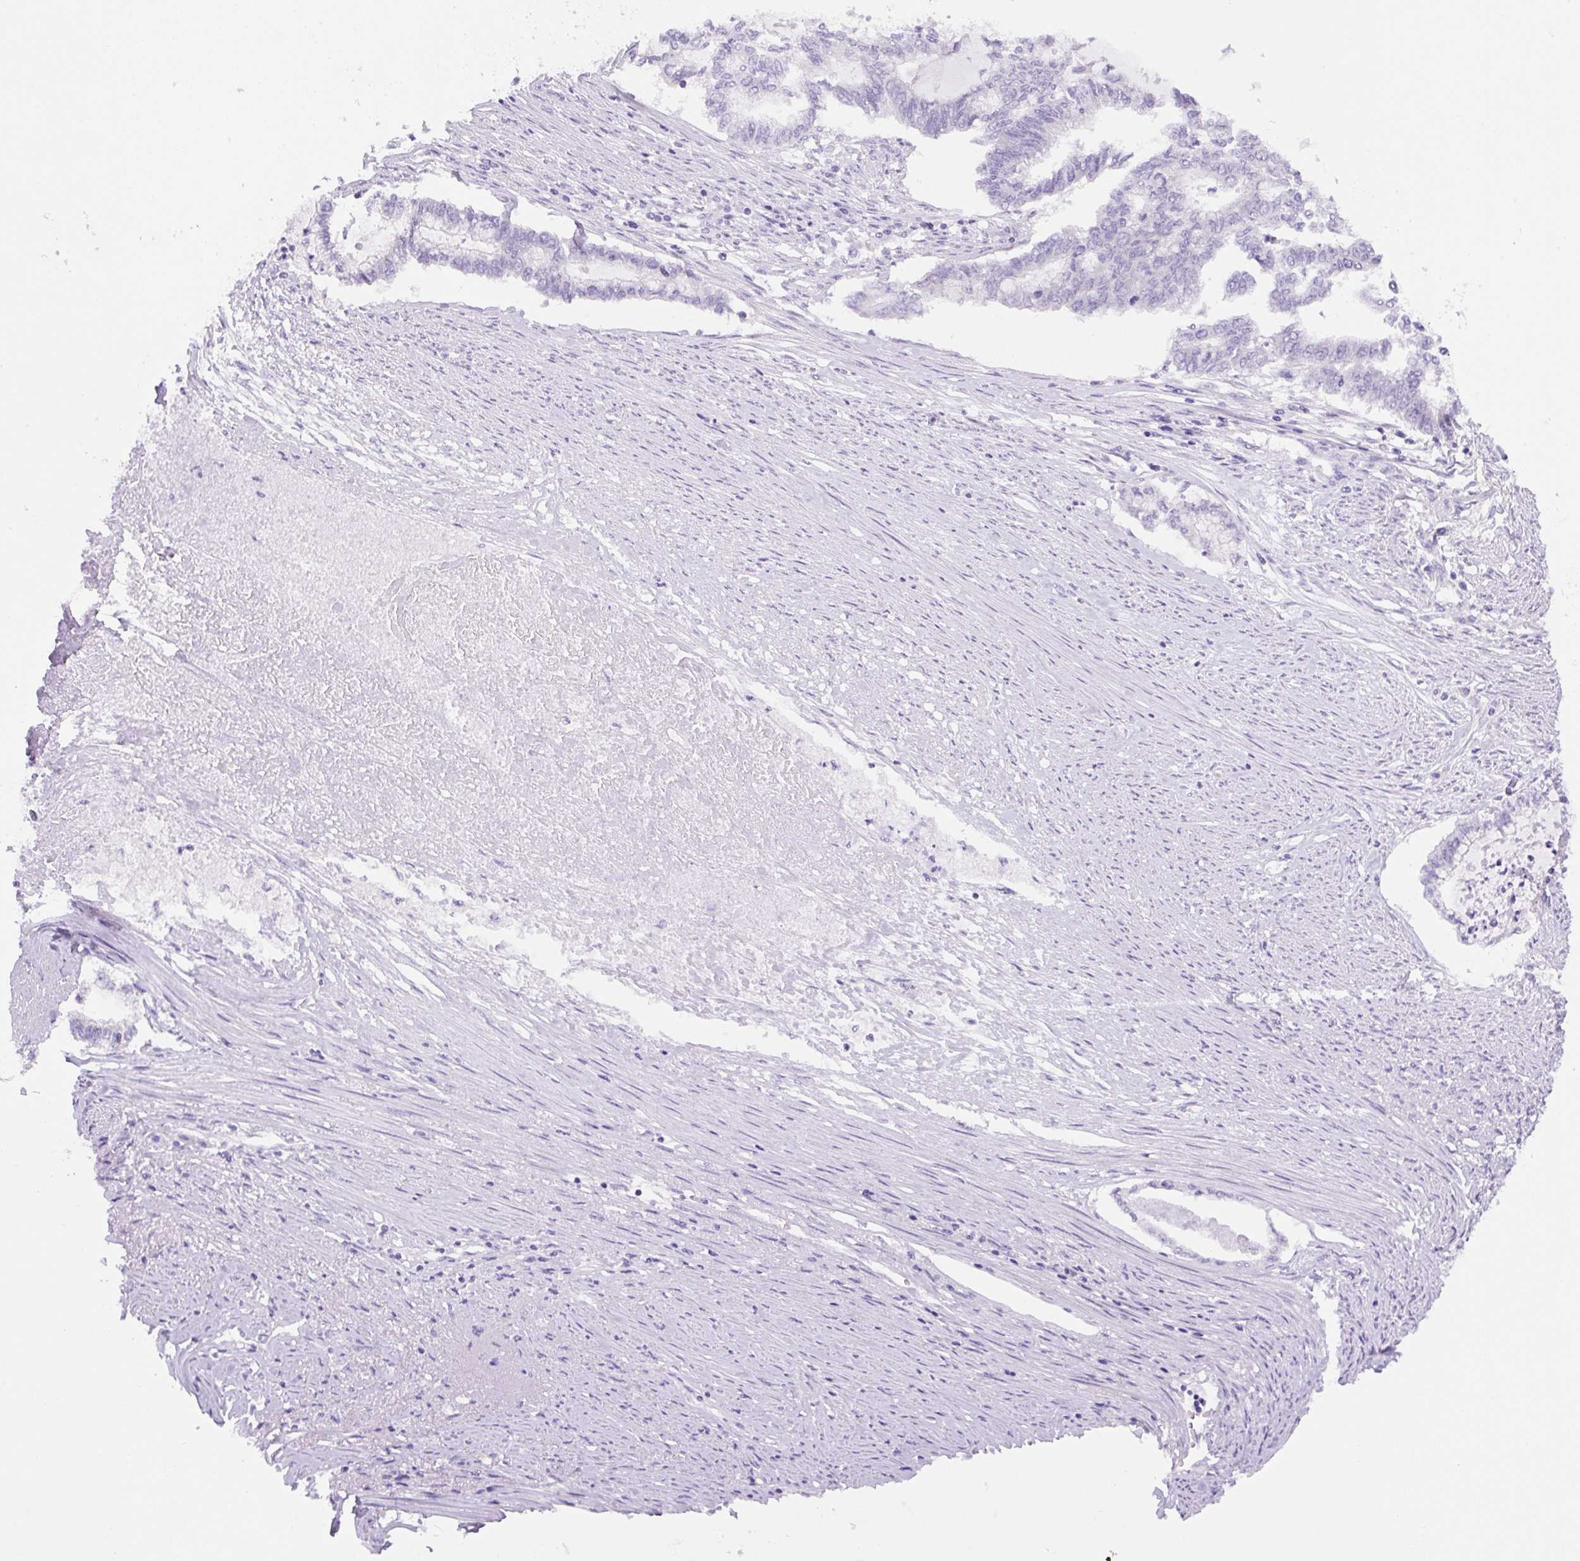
{"staining": {"intensity": "negative", "quantity": "none", "location": "none"}, "tissue": "endometrial cancer", "cell_type": "Tumor cells", "image_type": "cancer", "snomed": [{"axis": "morphology", "description": "Adenocarcinoma, NOS"}, {"axis": "topography", "description": "Endometrium"}], "caption": "Endometrial cancer was stained to show a protein in brown. There is no significant positivity in tumor cells.", "gene": "CAMK2B", "patient": {"sex": "female", "age": 79}}